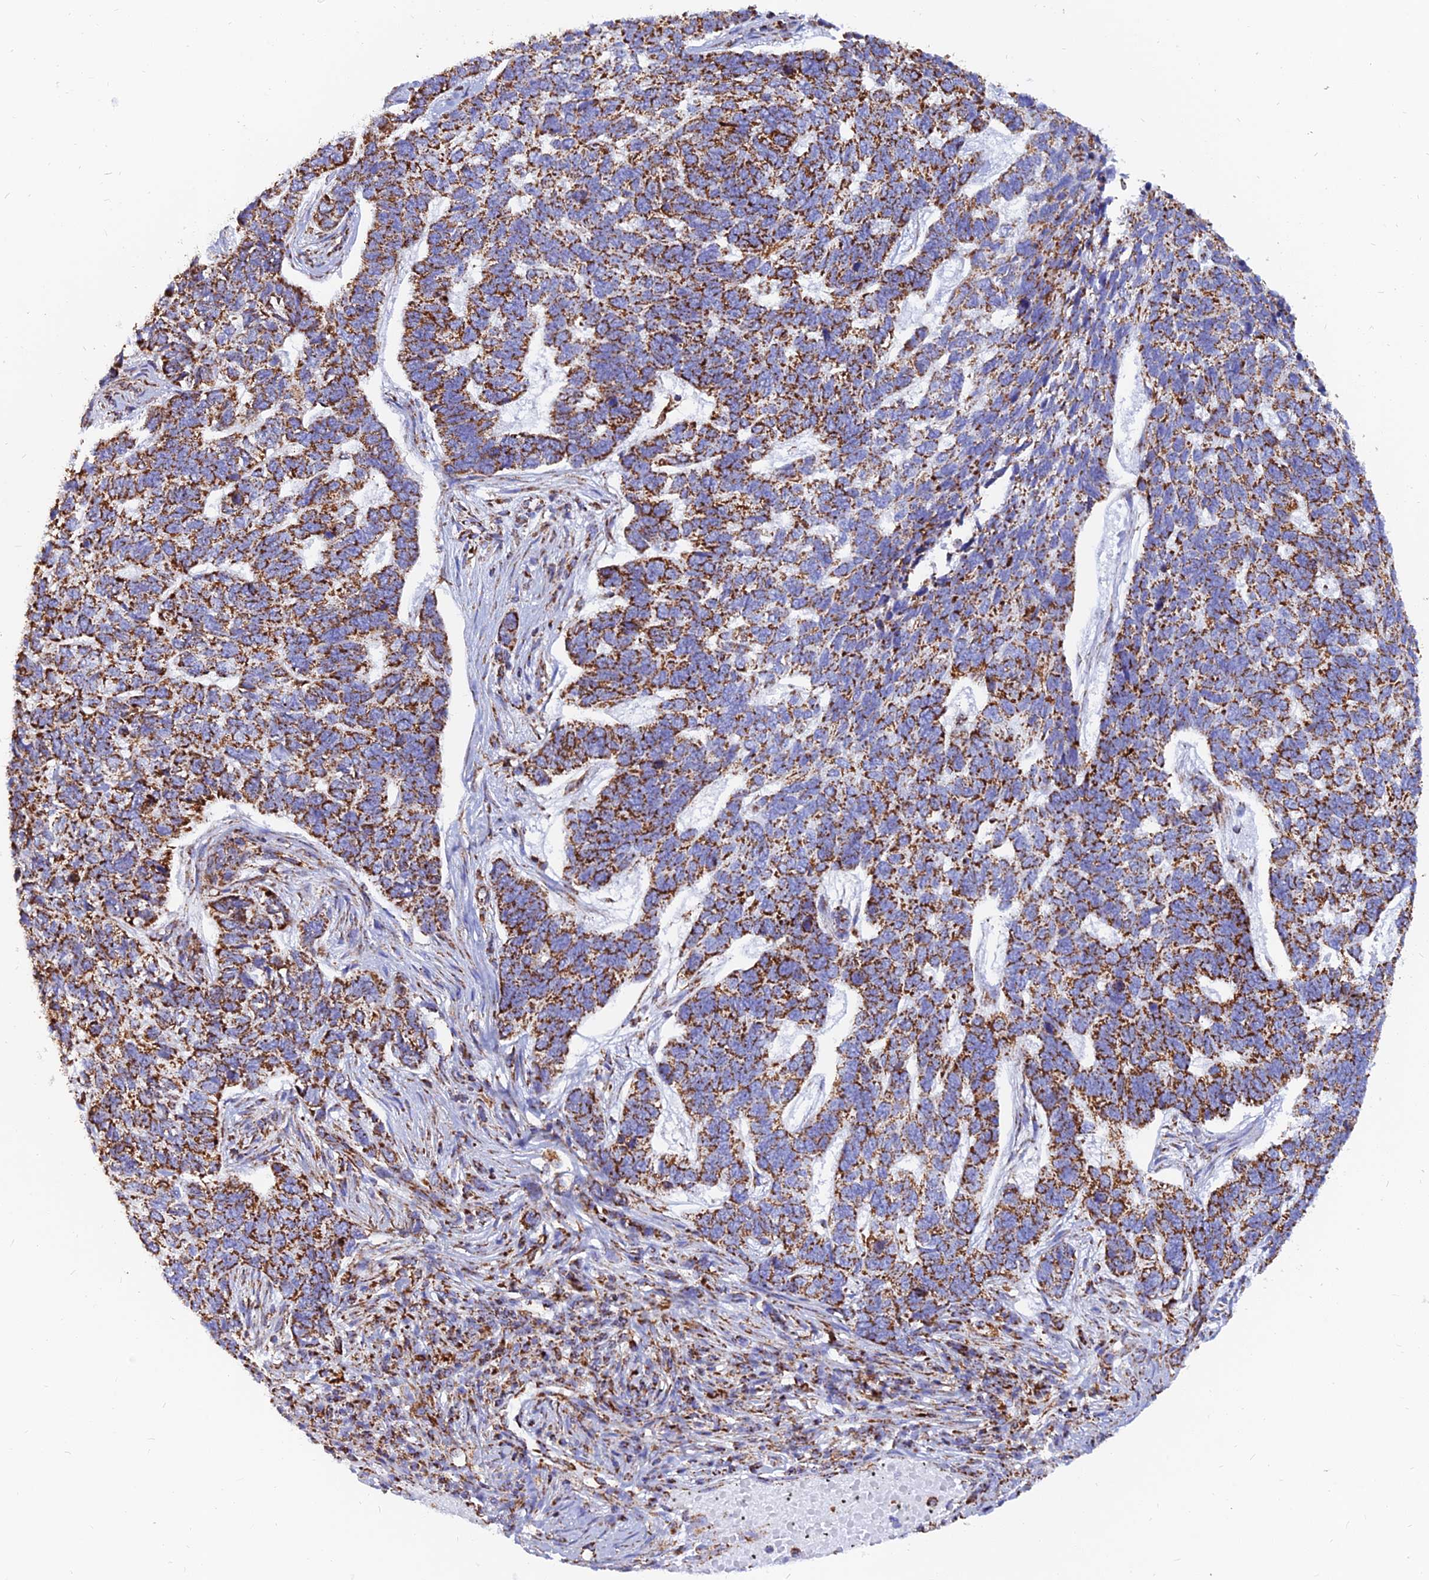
{"staining": {"intensity": "moderate", "quantity": ">75%", "location": "cytoplasmic/membranous"}, "tissue": "skin cancer", "cell_type": "Tumor cells", "image_type": "cancer", "snomed": [{"axis": "morphology", "description": "Basal cell carcinoma"}, {"axis": "topography", "description": "Skin"}], "caption": "Protein staining of skin basal cell carcinoma tissue reveals moderate cytoplasmic/membranous expression in approximately >75% of tumor cells. The protein of interest is shown in brown color, while the nuclei are stained blue.", "gene": "NDUFB6", "patient": {"sex": "female", "age": 65}}